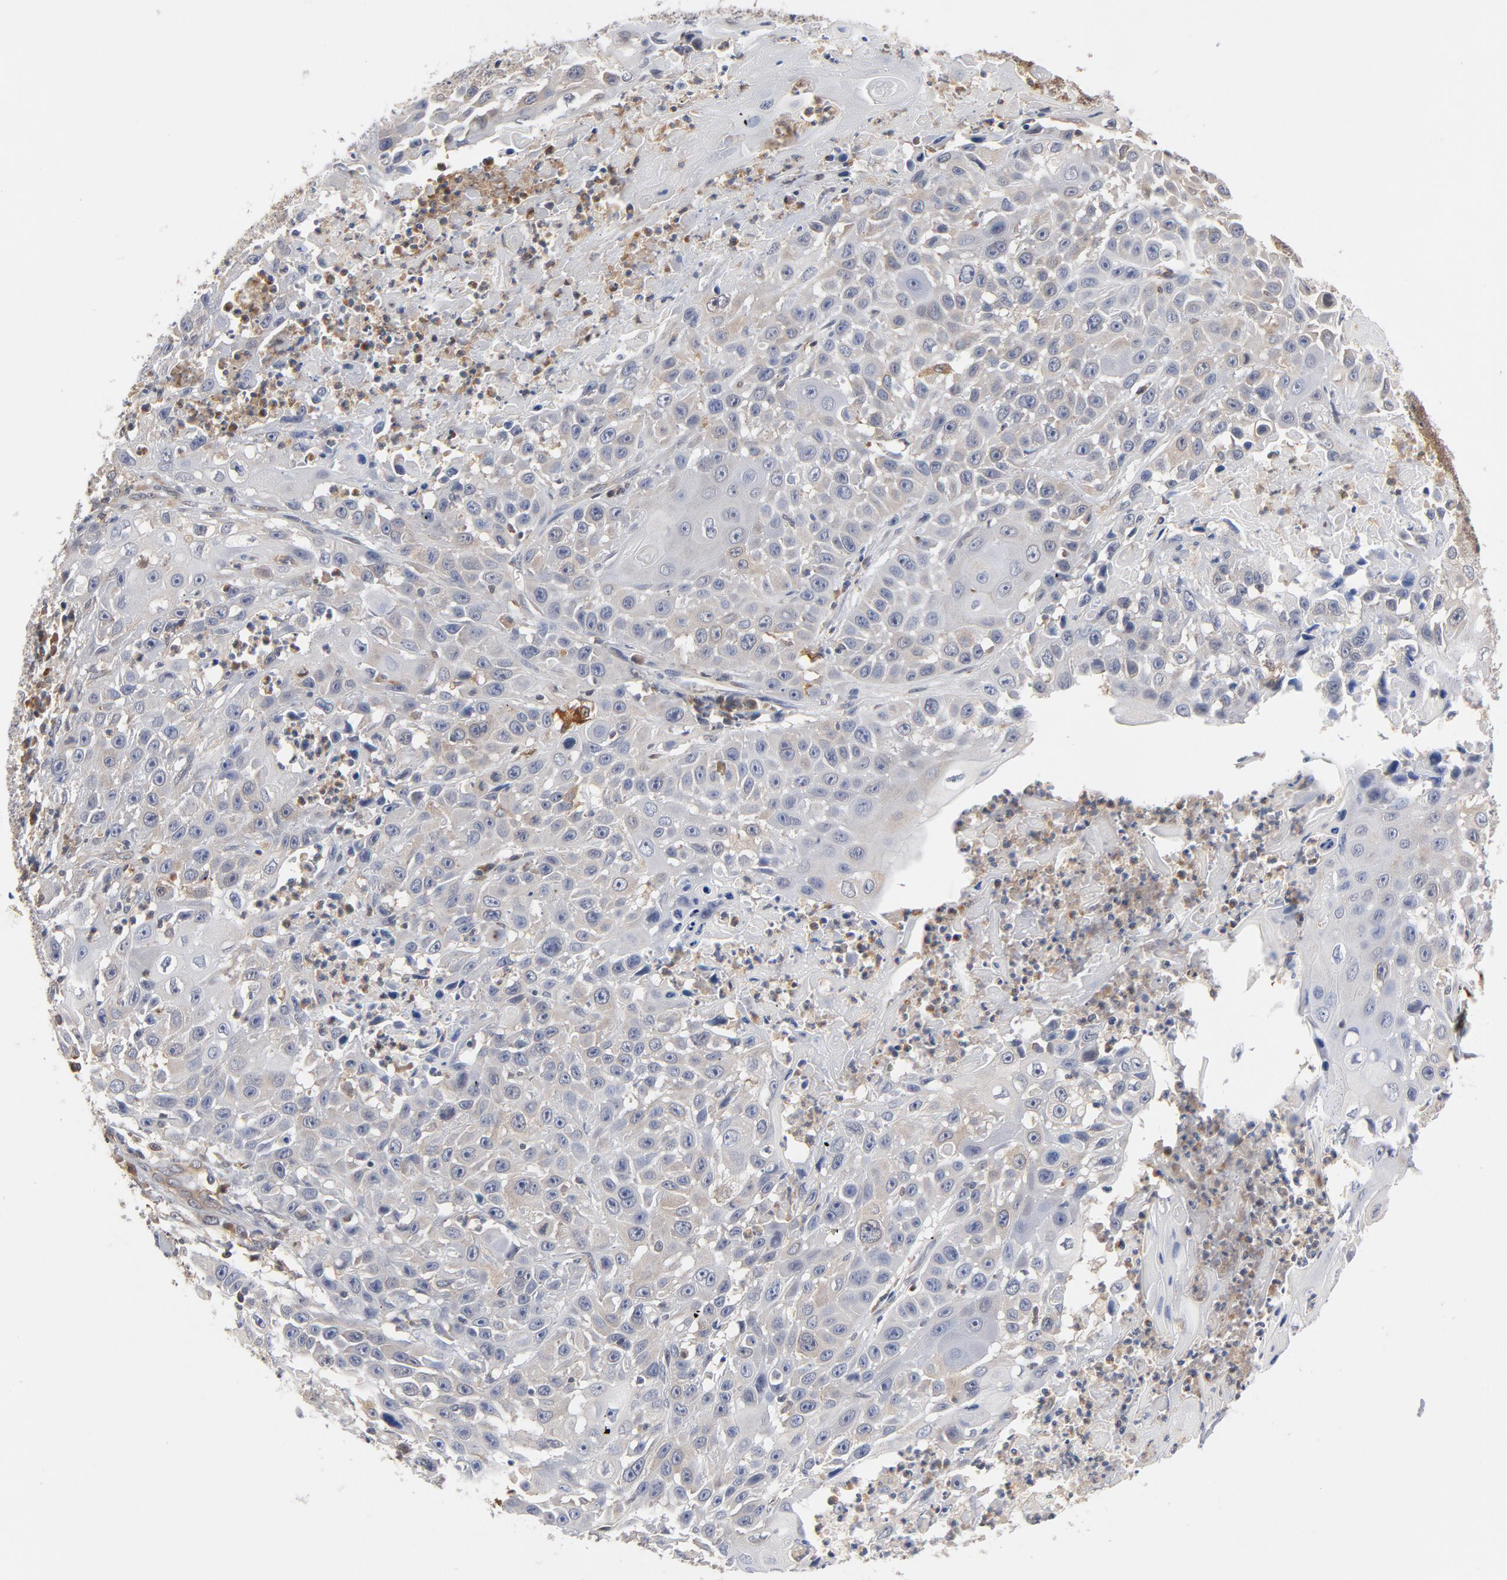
{"staining": {"intensity": "negative", "quantity": "none", "location": "none"}, "tissue": "cervical cancer", "cell_type": "Tumor cells", "image_type": "cancer", "snomed": [{"axis": "morphology", "description": "Squamous cell carcinoma, NOS"}, {"axis": "topography", "description": "Cervix"}], "caption": "A high-resolution micrograph shows immunohistochemistry (IHC) staining of cervical cancer (squamous cell carcinoma), which displays no significant positivity in tumor cells.", "gene": "ASMTL", "patient": {"sex": "female", "age": 39}}